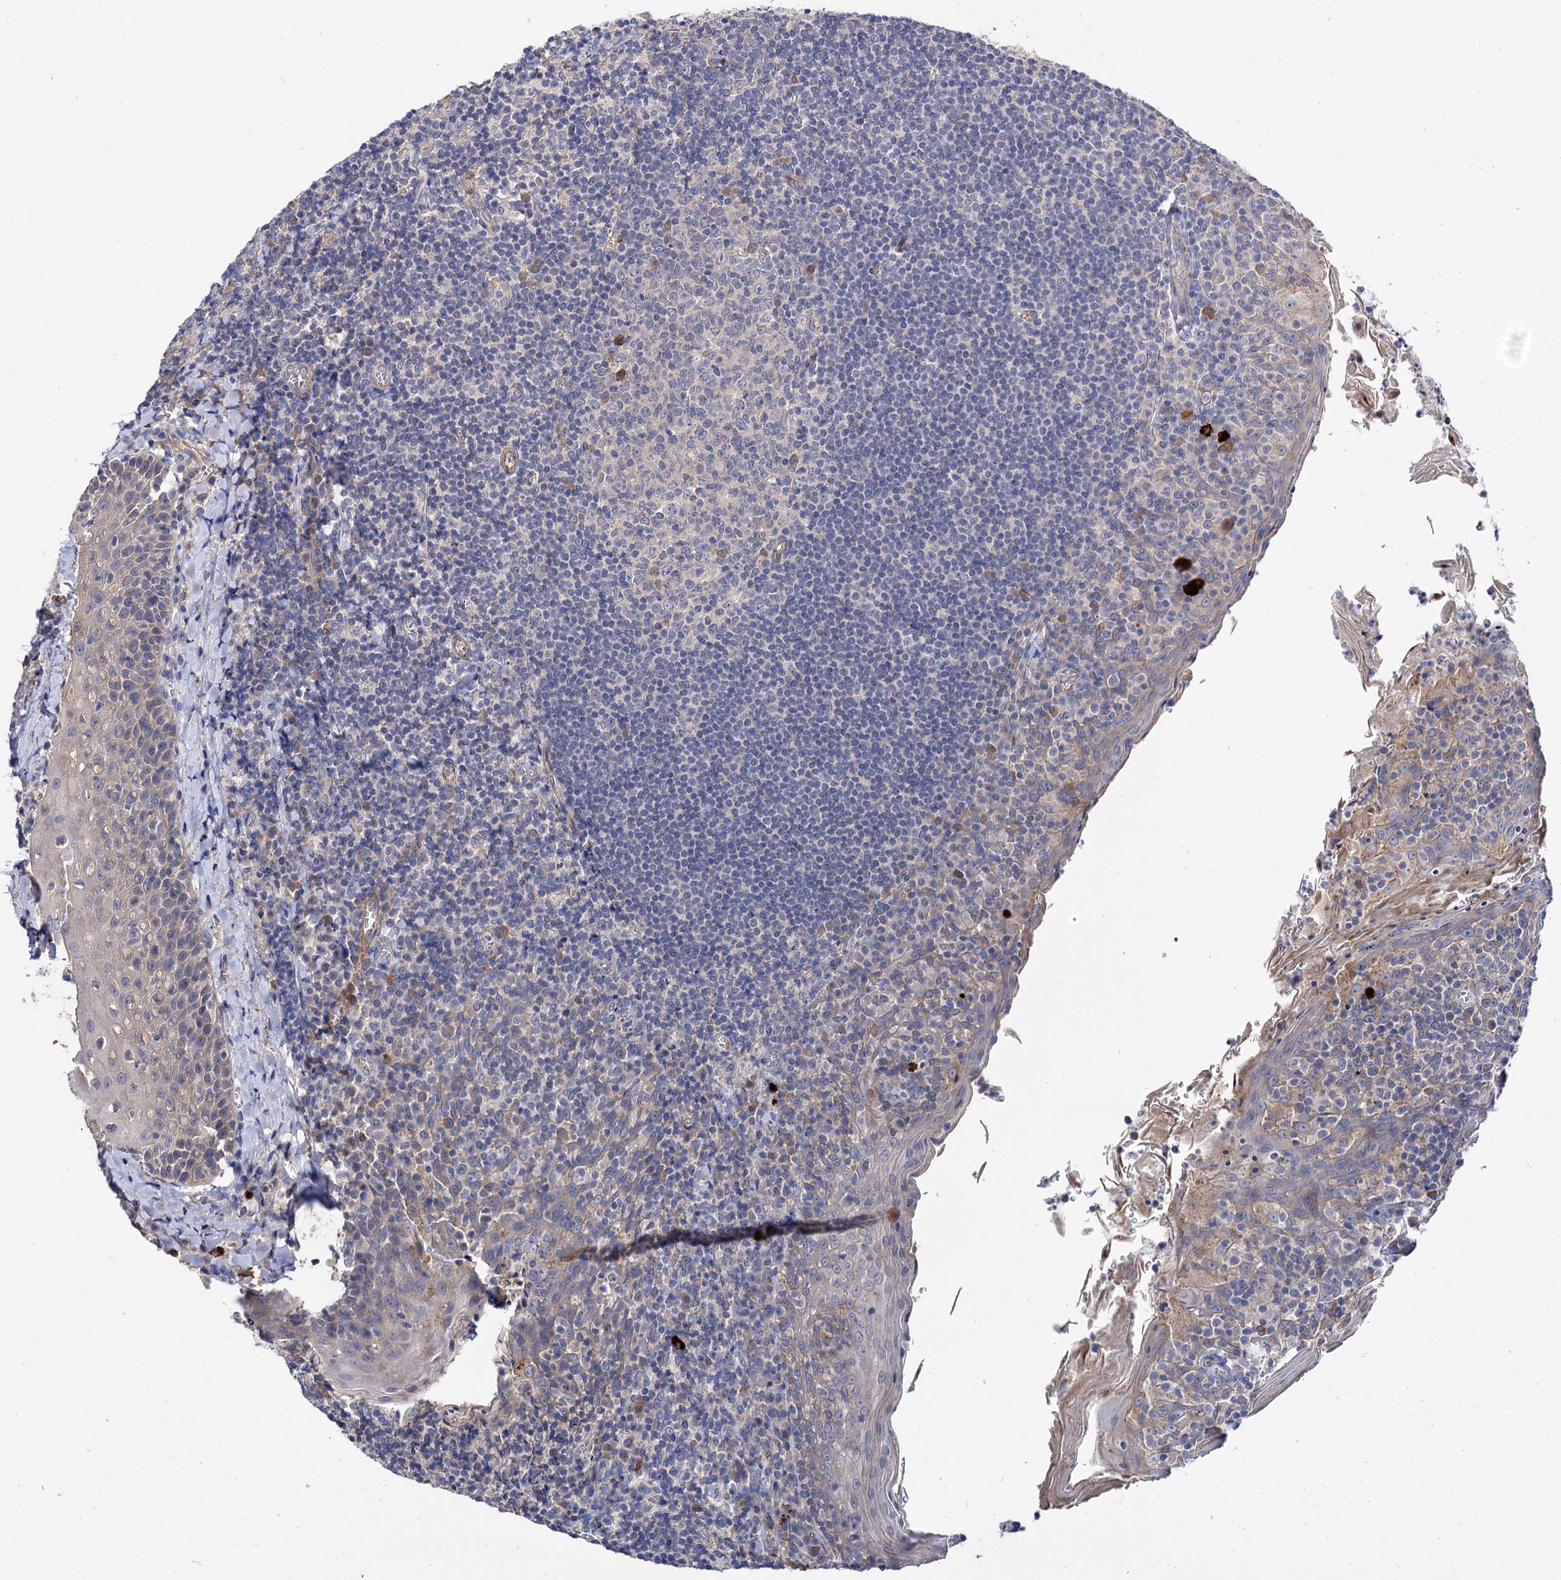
{"staining": {"intensity": "negative", "quantity": "none", "location": "none"}, "tissue": "tonsil", "cell_type": "Germinal center cells", "image_type": "normal", "snomed": [{"axis": "morphology", "description": "Normal tissue, NOS"}, {"axis": "topography", "description": "Tonsil"}], "caption": "The histopathology image shows no significant expression in germinal center cells of tonsil. The staining was performed using DAB to visualize the protein expression in brown, while the nuclei were stained in blue with hematoxylin (Magnification: 20x).", "gene": "NUDCD2", "patient": {"sex": "male", "age": 27}}